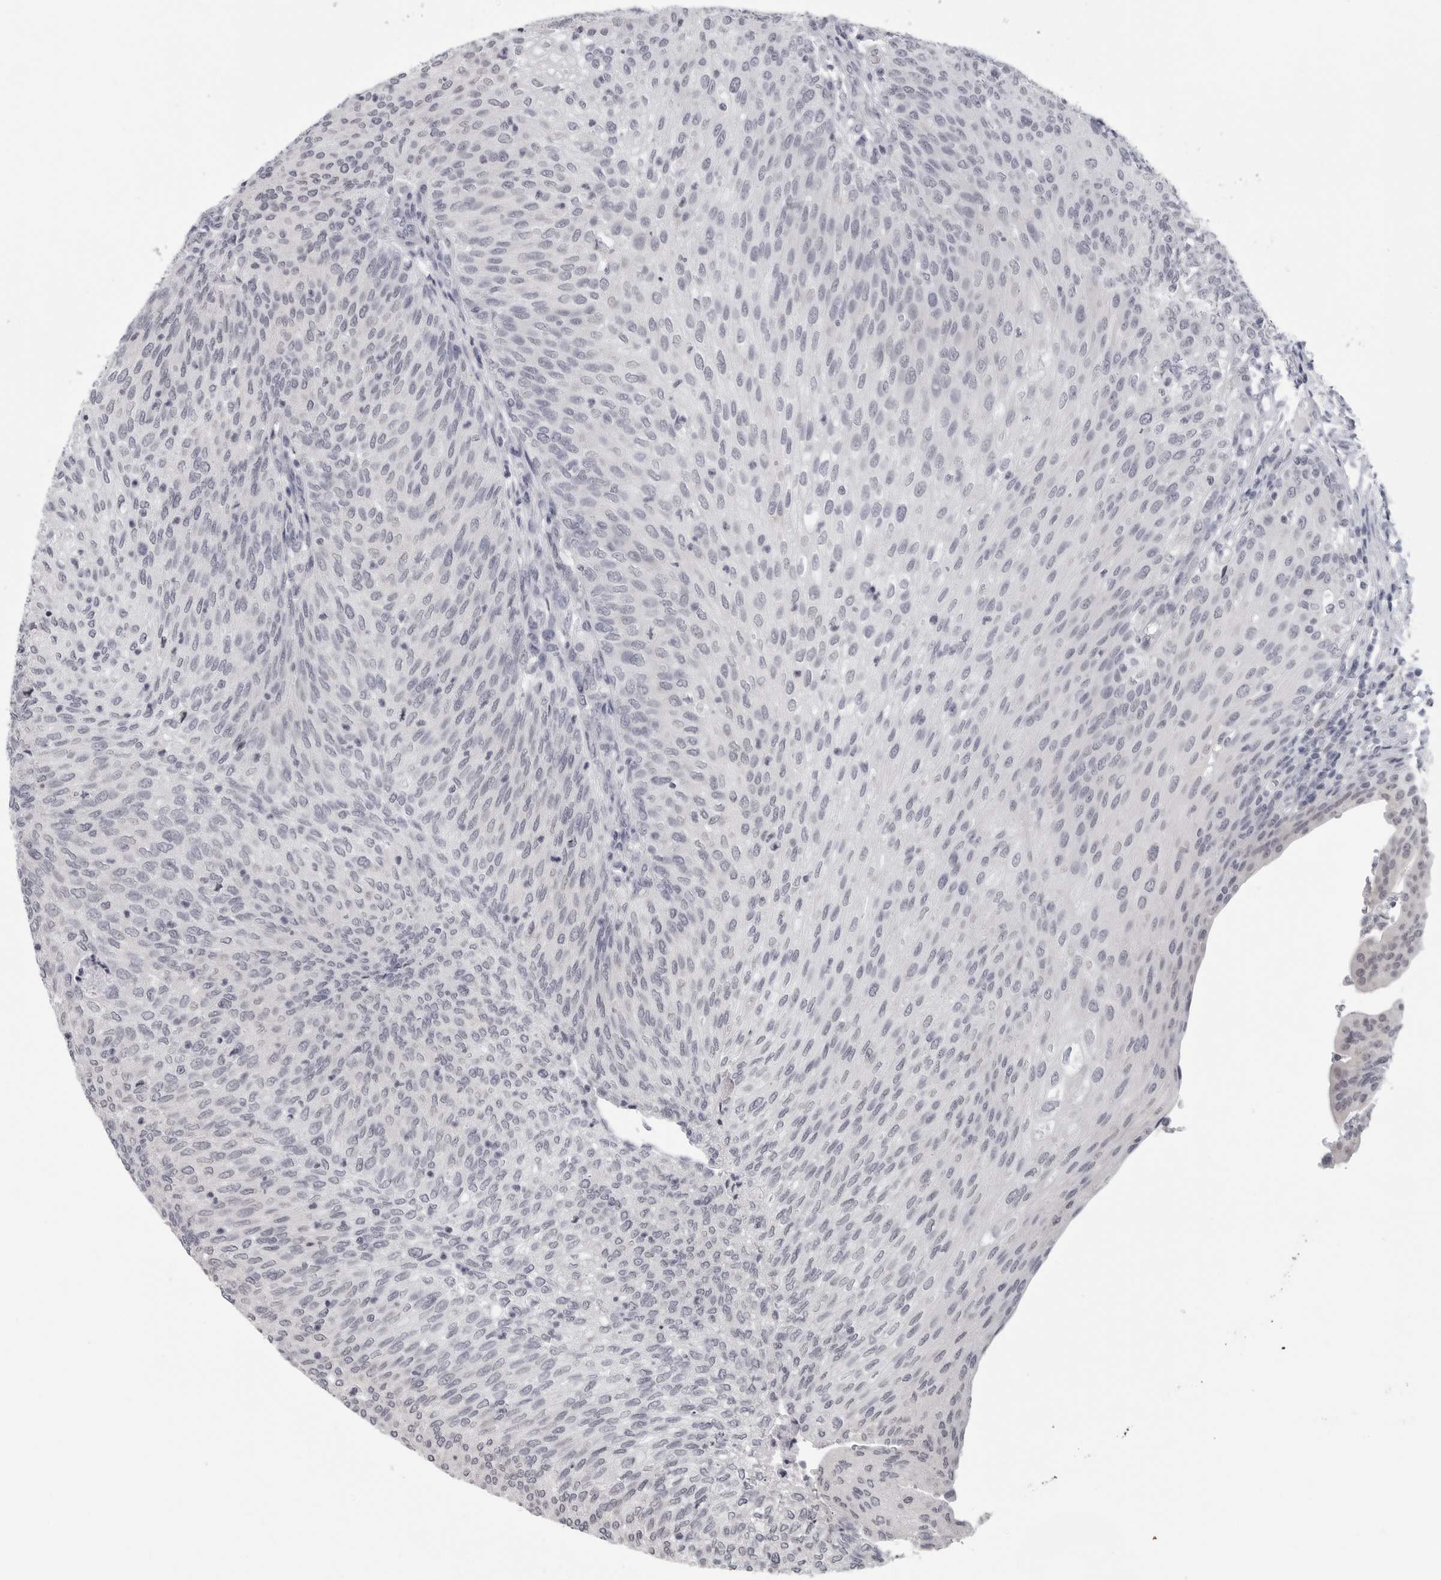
{"staining": {"intensity": "negative", "quantity": "none", "location": "none"}, "tissue": "urothelial cancer", "cell_type": "Tumor cells", "image_type": "cancer", "snomed": [{"axis": "morphology", "description": "Urothelial carcinoma, Low grade"}, {"axis": "topography", "description": "Urinary bladder"}], "caption": "Urothelial cancer stained for a protein using IHC demonstrates no positivity tumor cells.", "gene": "OPLAH", "patient": {"sex": "female", "age": 79}}